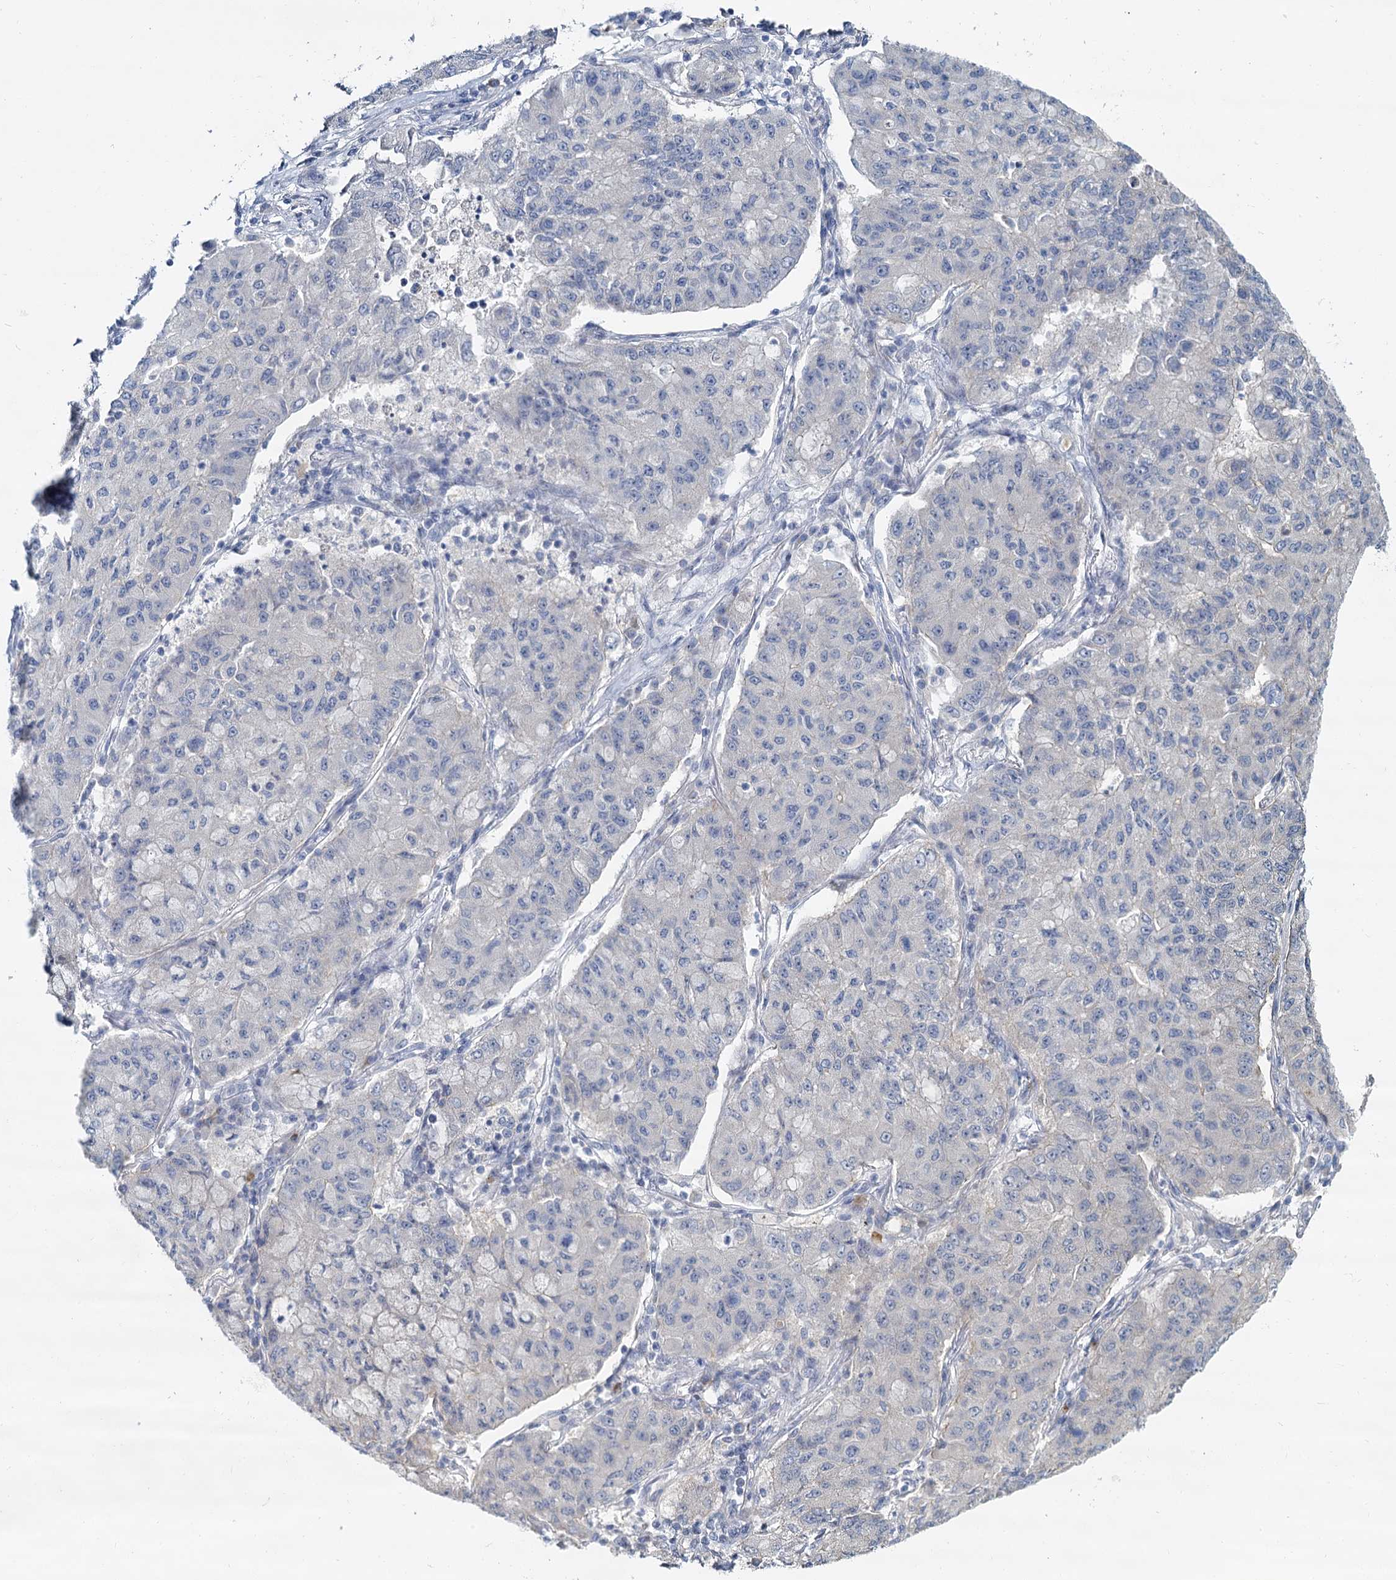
{"staining": {"intensity": "negative", "quantity": "none", "location": "none"}, "tissue": "lung cancer", "cell_type": "Tumor cells", "image_type": "cancer", "snomed": [{"axis": "morphology", "description": "Squamous cell carcinoma, NOS"}, {"axis": "topography", "description": "Lung"}], "caption": "Immunohistochemistry (IHC) histopathology image of neoplastic tissue: human squamous cell carcinoma (lung) stained with DAB exhibits no significant protein staining in tumor cells. The staining is performed using DAB brown chromogen with nuclei counter-stained in using hematoxylin.", "gene": "ACRBP", "patient": {"sex": "male", "age": 74}}